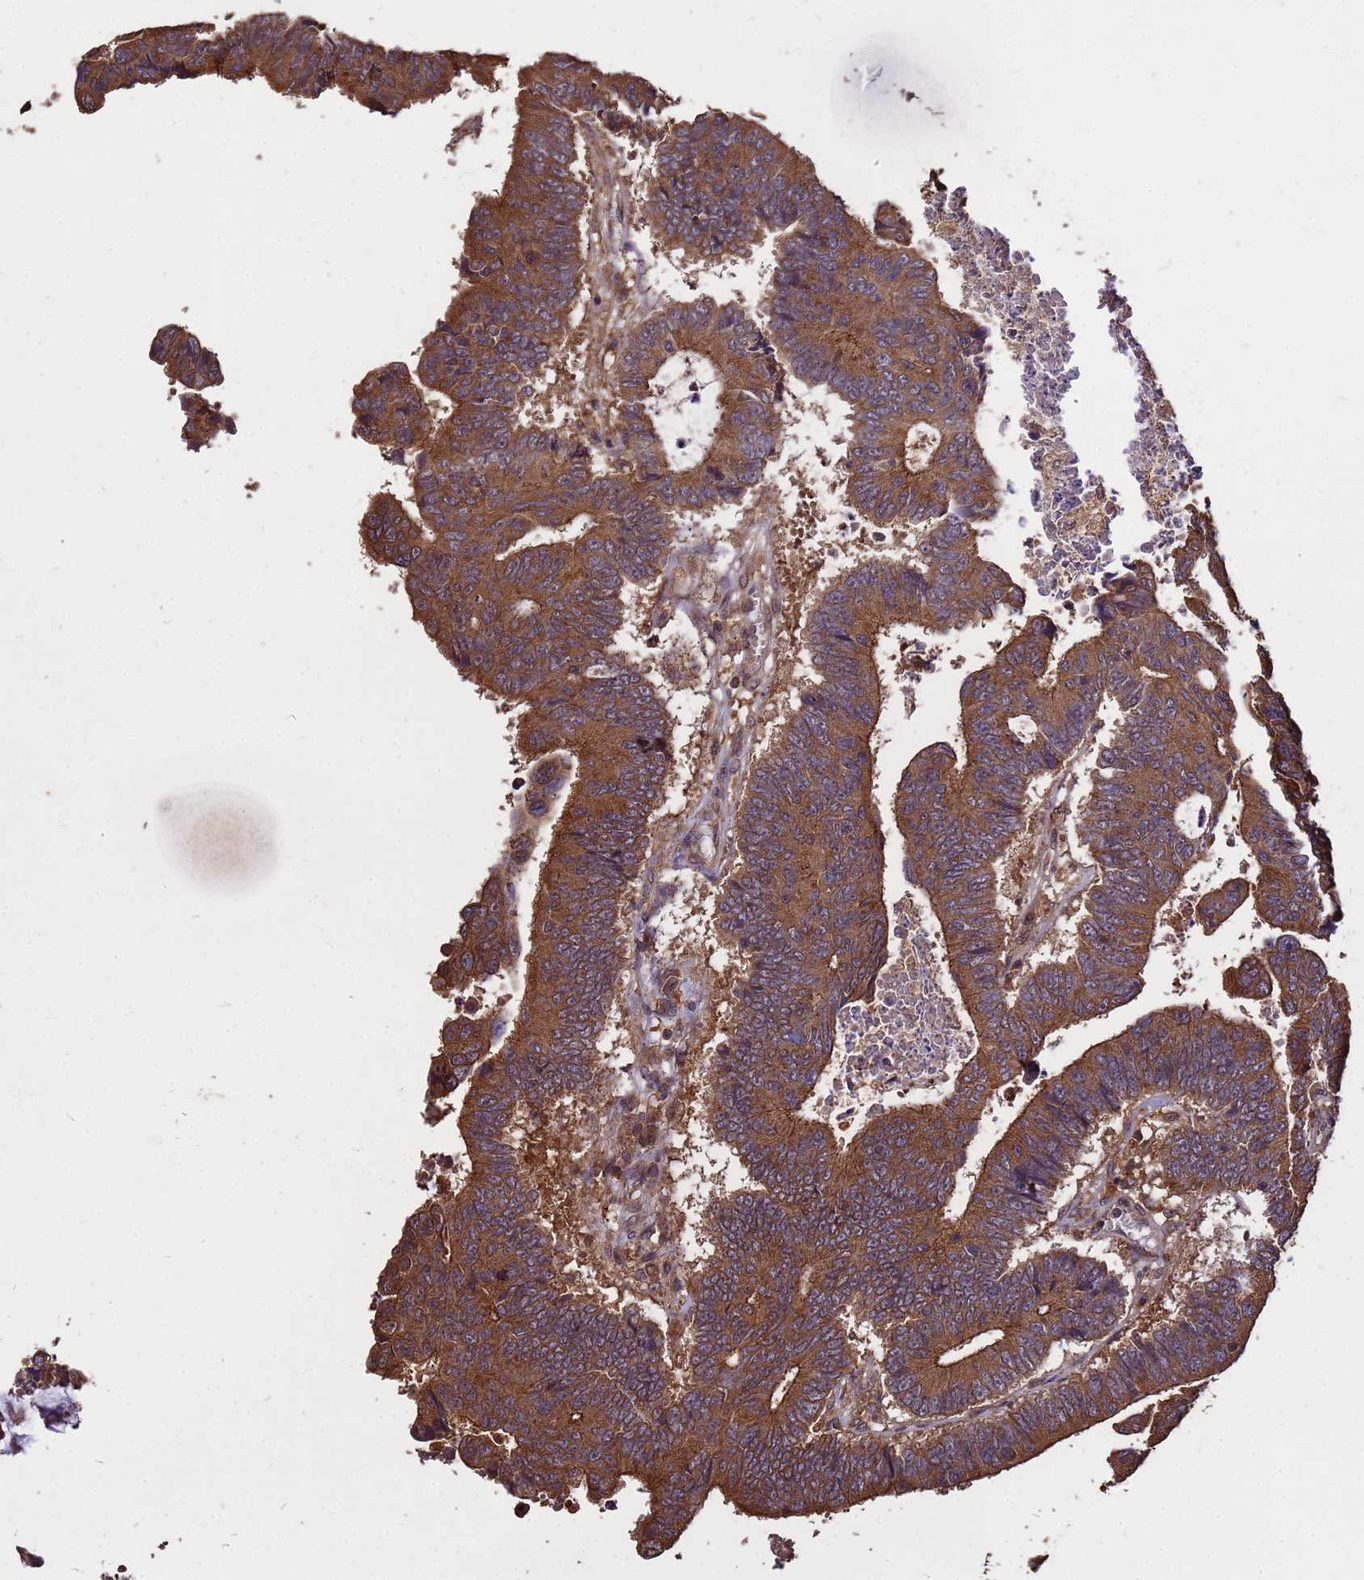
{"staining": {"intensity": "moderate", "quantity": ">75%", "location": "cytoplasmic/membranous"}, "tissue": "colorectal cancer", "cell_type": "Tumor cells", "image_type": "cancer", "snomed": [{"axis": "morphology", "description": "Adenocarcinoma, NOS"}, {"axis": "topography", "description": "Rectum"}], "caption": "IHC image of neoplastic tissue: human colorectal cancer stained using immunohistochemistry (IHC) displays medium levels of moderate protein expression localized specifically in the cytoplasmic/membranous of tumor cells, appearing as a cytoplasmic/membranous brown color.", "gene": "ZNF618", "patient": {"sex": "male", "age": 84}}